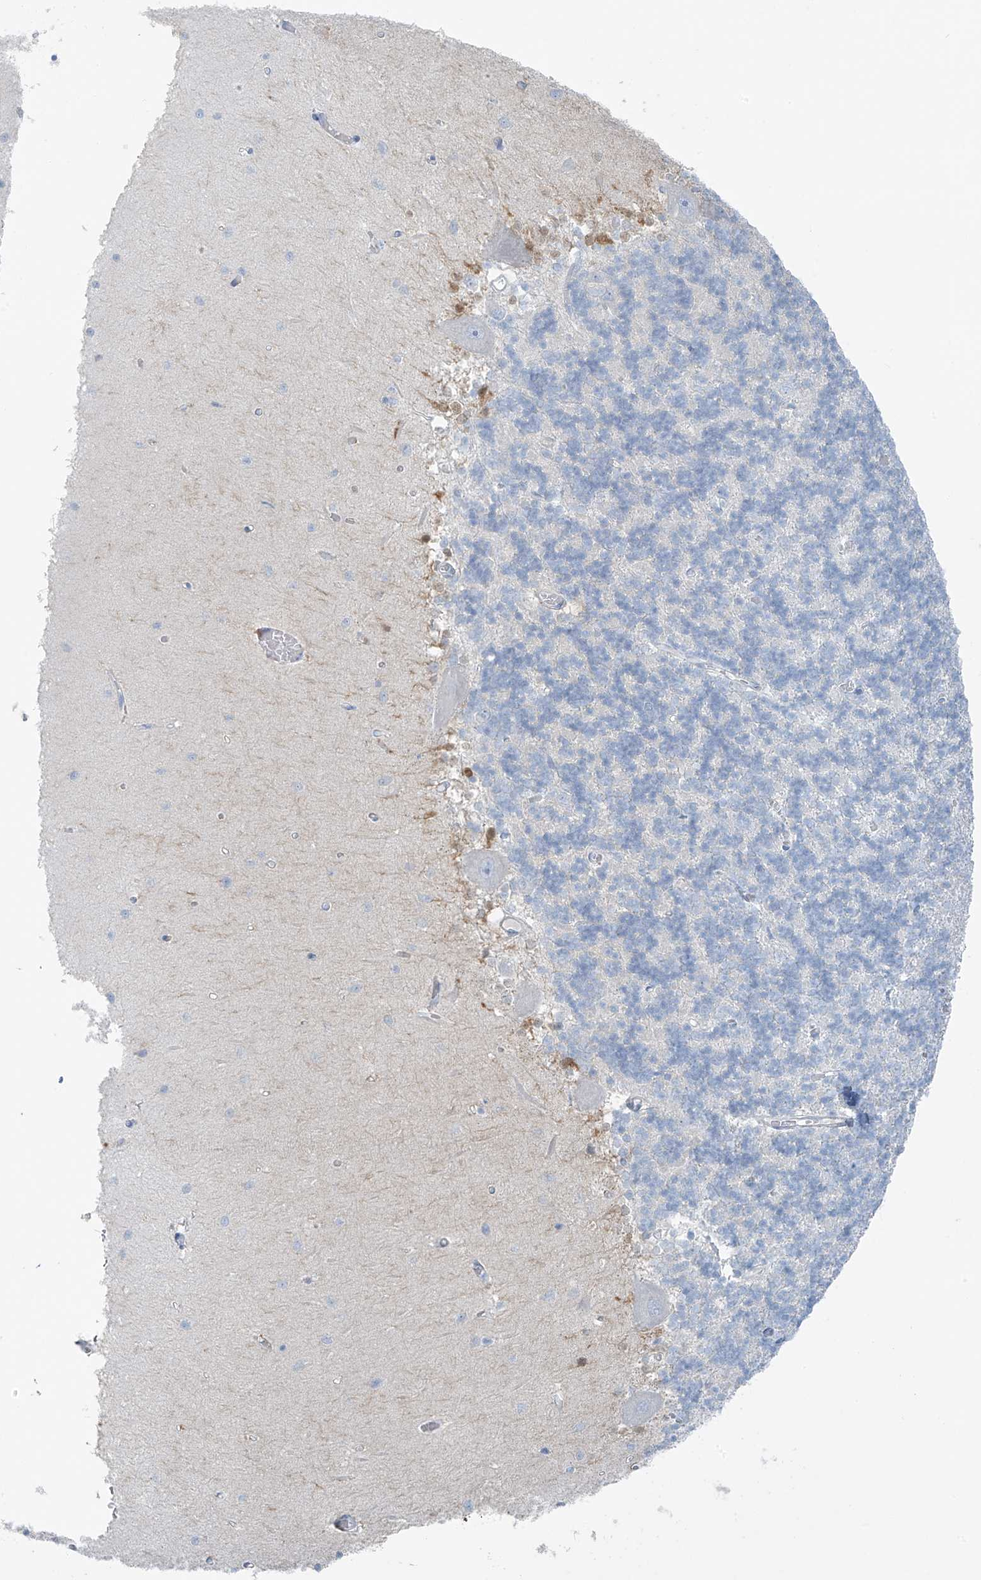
{"staining": {"intensity": "negative", "quantity": "none", "location": "none"}, "tissue": "cerebellum", "cell_type": "Cells in granular layer", "image_type": "normal", "snomed": [{"axis": "morphology", "description": "Normal tissue, NOS"}, {"axis": "topography", "description": "Cerebellum"}], "caption": "The image reveals no significant expression in cells in granular layer of cerebellum. (Brightfield microscopy of DAB (3,3'-diaminobenzidine) immunohistochemistry at high magnification).", "gene": "SLC25A43", "patient": {"sex": "male", "age": 37}}